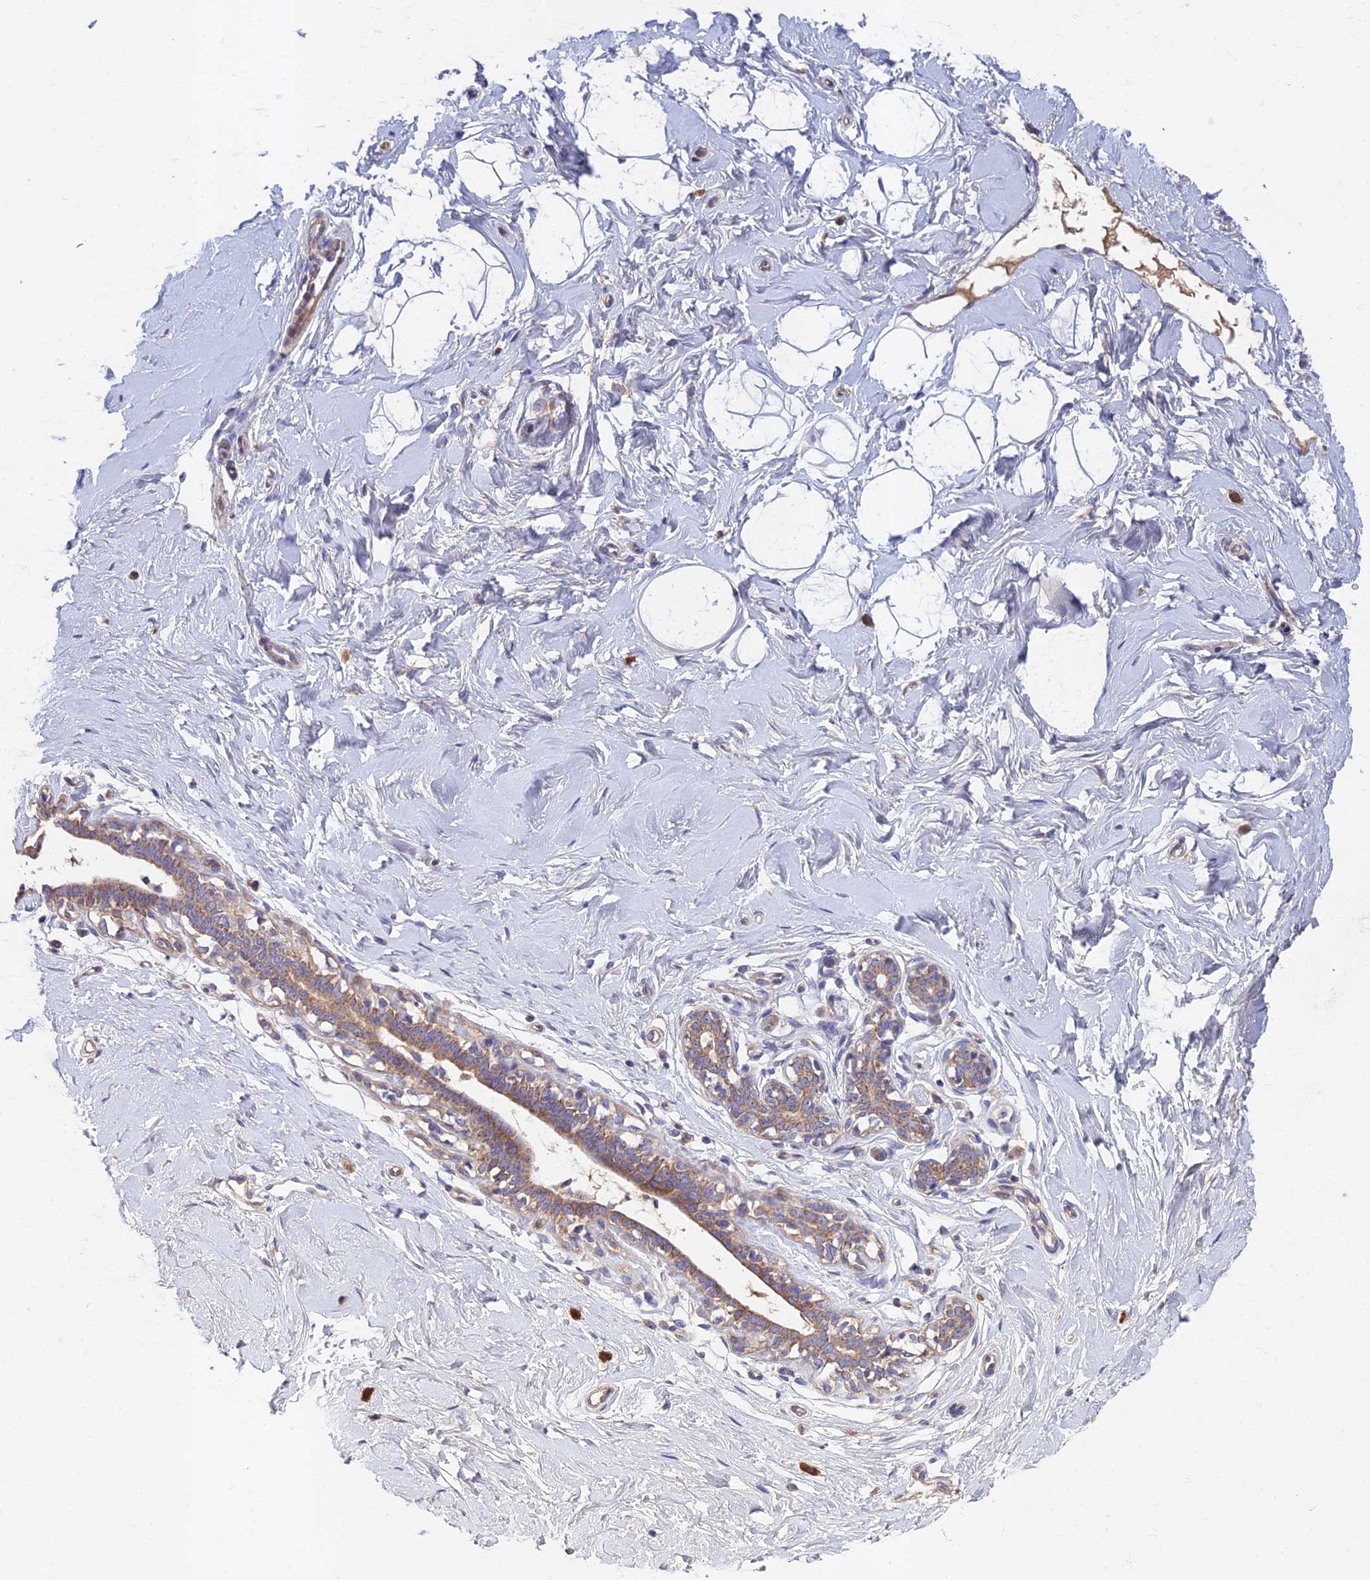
{"staining": {"intensity": "negative", "quantity": "none", "location": "none"}, "tissue": "breast", "cell_type": "Adipocytes", "image_type": "normal", "snomed": [{"axis": "morphology", "description": "Normal tissue, NOS"}, {"axis": "morphology", "description": "Adenoma, NOS"}, {"axis": "topography", "description": "Breast"}], "caption": "High power microscopy image of an immunohistochemistry histopathology image of normal breast, revealing no significant staining in adipocytes.", "gene": "SOGA1", "patient": {"sex": "female", "age": 23}}